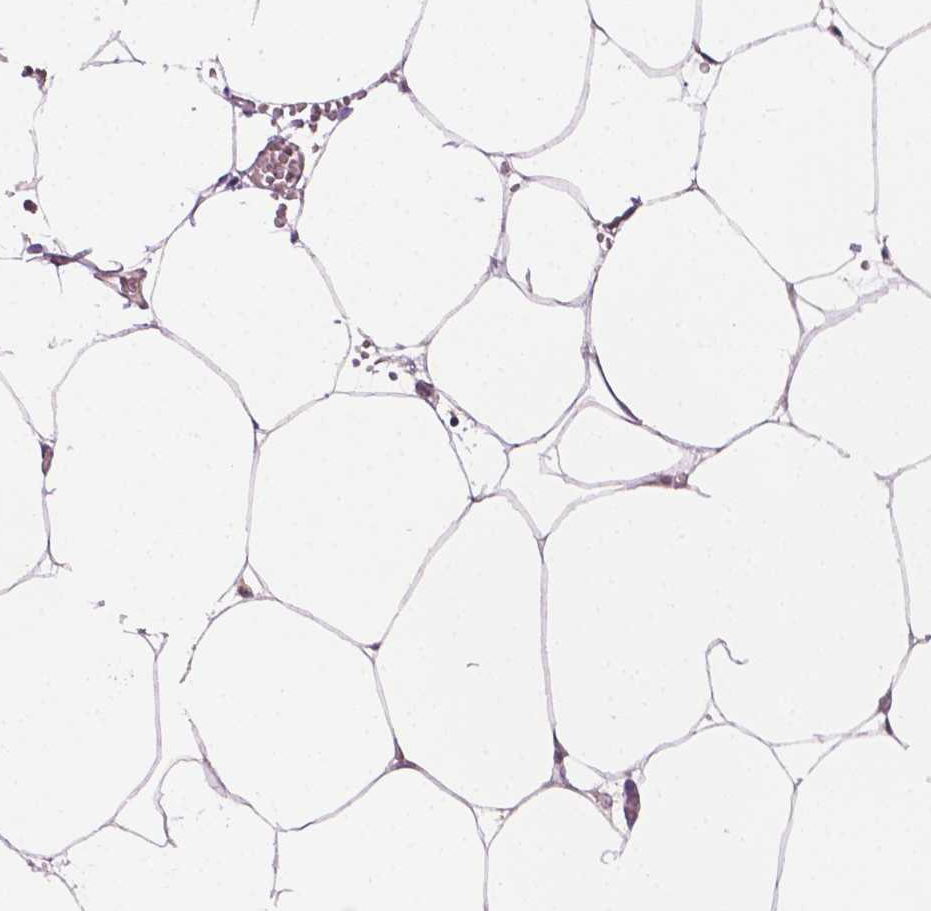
{"staining": {"intensity": "negative", "quantity": "none", "location": "none"}, "tissue": "adipose tissue", "cell_type": "Adipocytes", "image_type": "normal", "snomed": [{"axis": "morphology", "description": "Normal tissue, NOS"}, {"axis": "topography", "description": "Adipose tissue"}, {"axis": "topography", "description": "Pancreas"}, {"axis": "topography", "description": "Peripheral nerve tissue"}], "caption": "Protein analysis of benign adipose tissue displays no significant expression in adipocytes.", "gene": "EBAG9", "patient": {"sex": "female", "age": 58}}